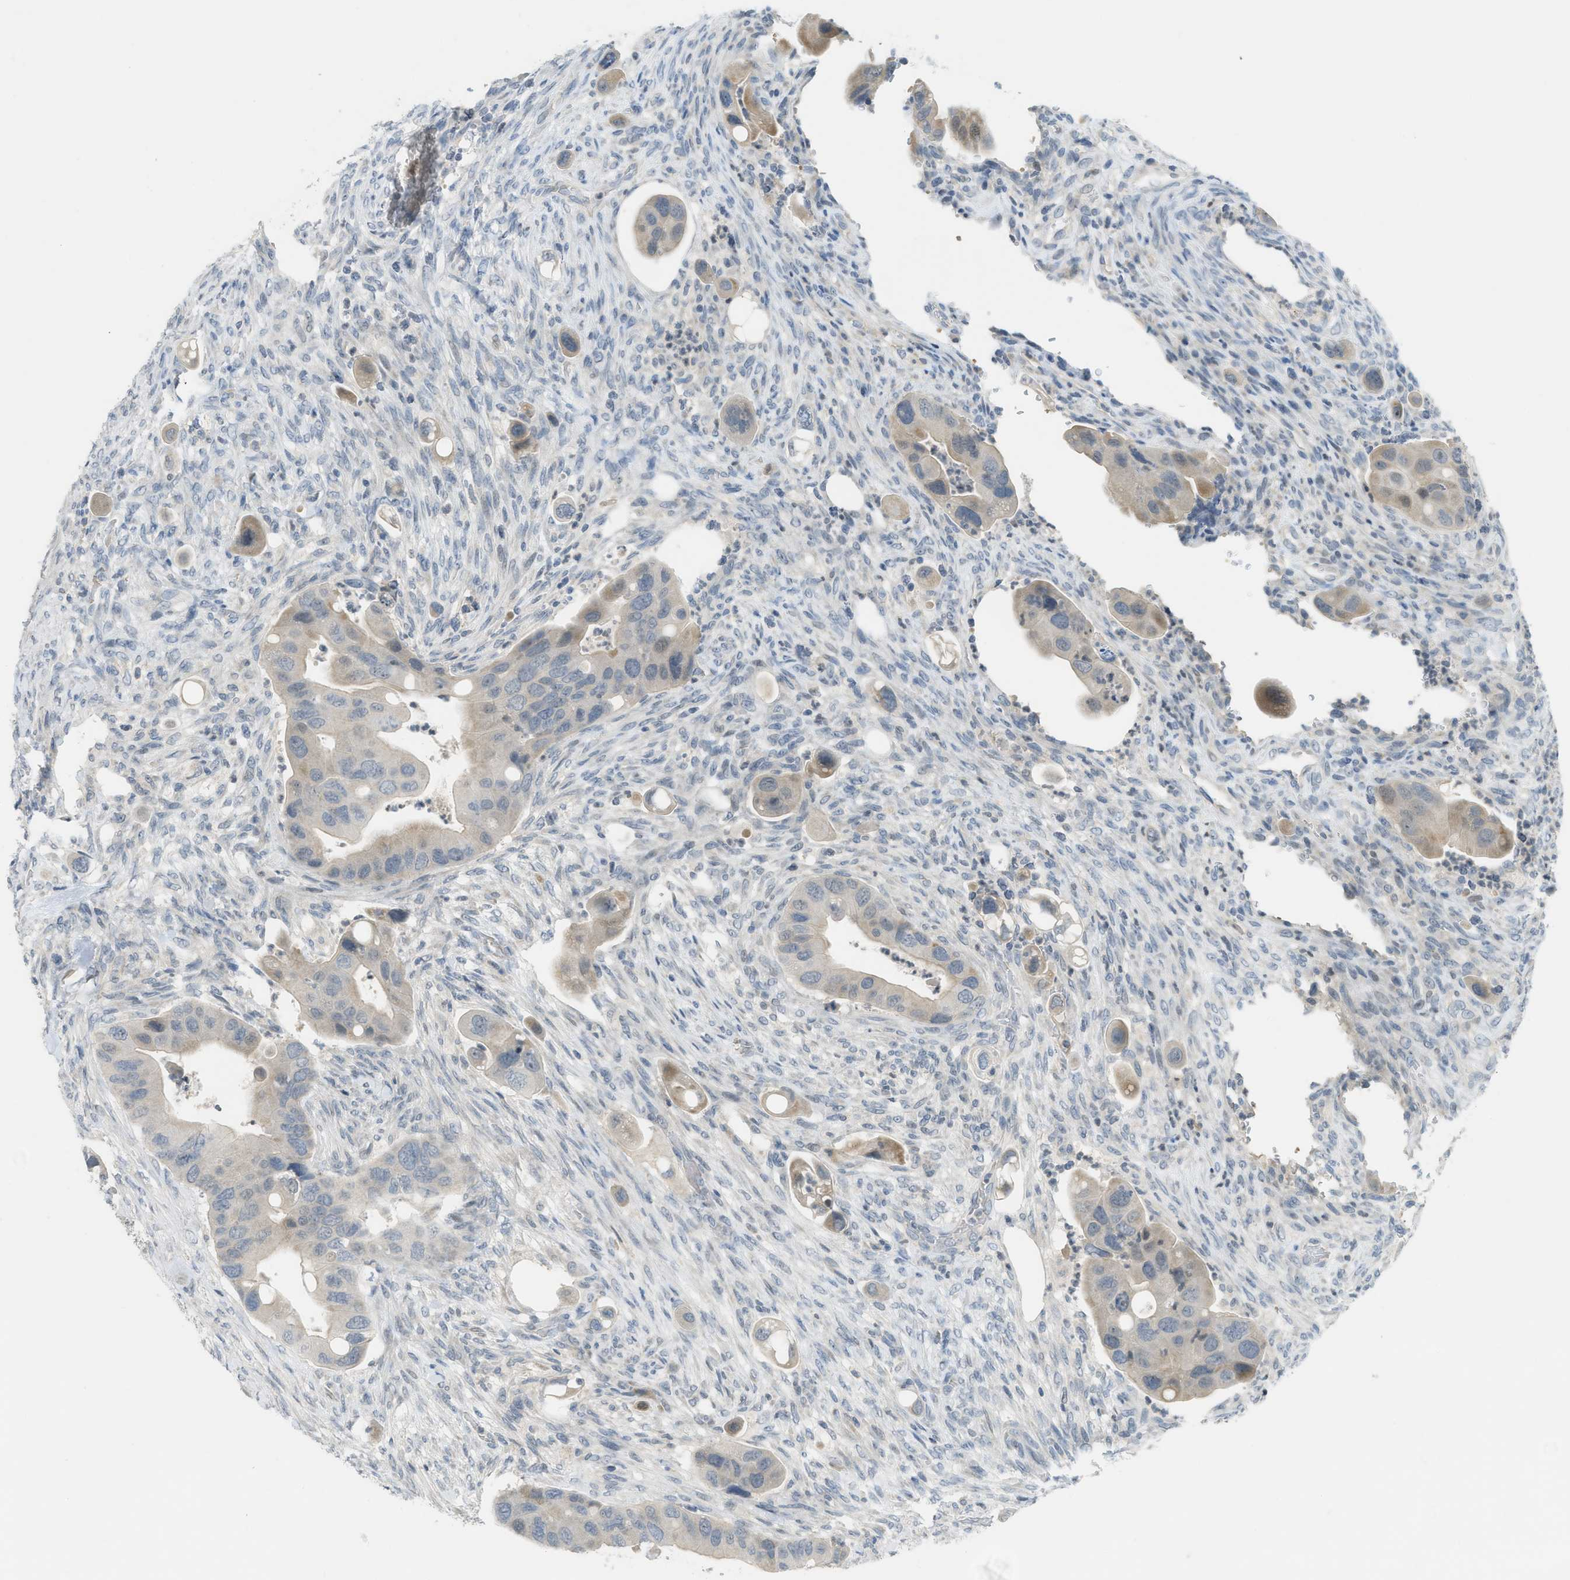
{"staining": {"intensity": "weak", "quantity": "<25%", "location": "cytoplasmic/membranous"}, "tissue": "colorectal cancer", "cell_type": "Tumor cells", "image_type": "cancer", "snomed": [{"axis": "morphology", "description": "Adenocarcinoma, NOS"}, {"axis": "topography", "description": "Rectum"}], "caption": "High magnification brightfield microscopy of colorectal cancer (adenocarcinoma) stained with DAB (3,3'-diaminobenzidine) (brown) and counterstained with hematoxylin (blue): tumor cells show no significant staining.", "gene": "TXNDC2", "patient": {"sex": "female", "age": 57}}